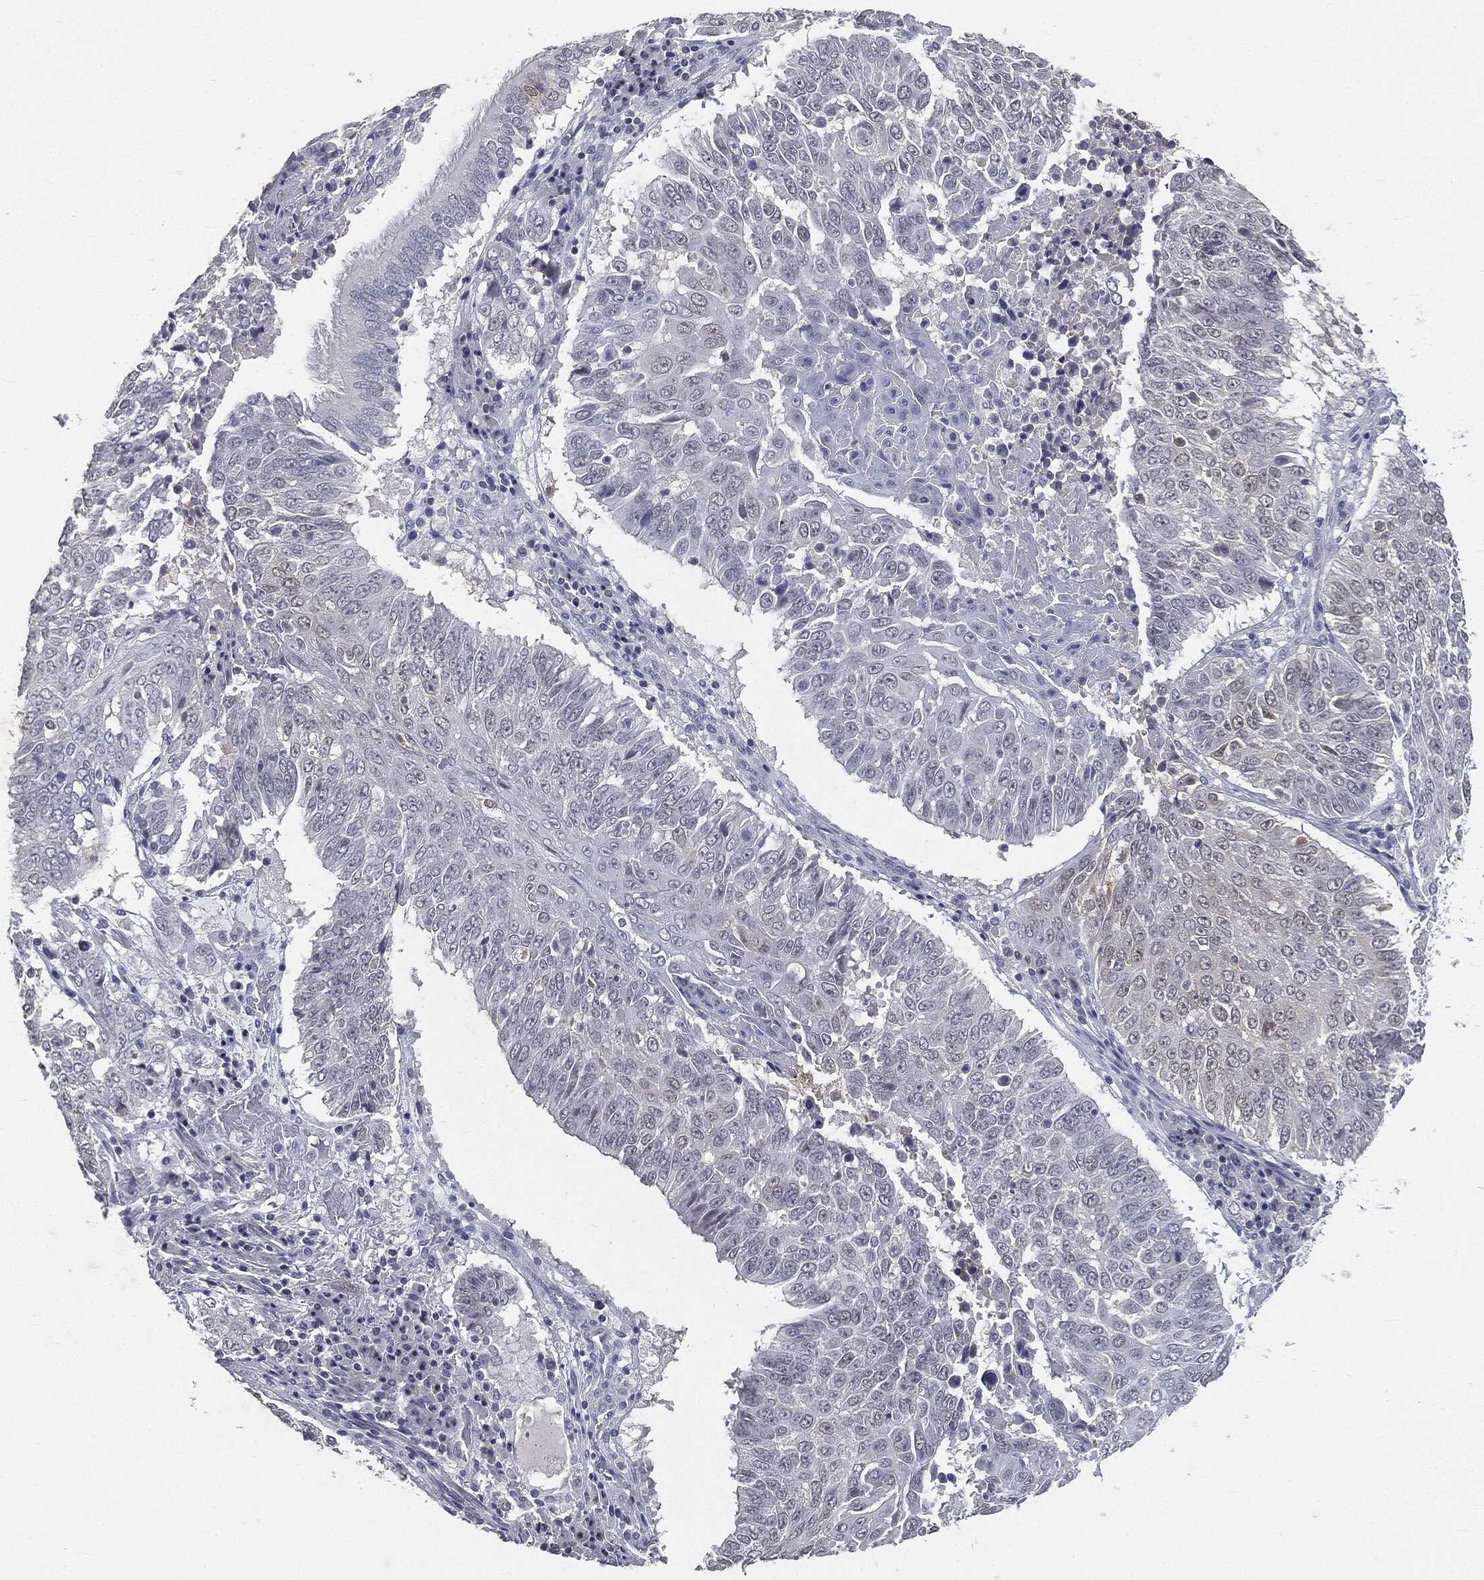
{"staining": {"intensity": "negative", "quantity": "none", "location": "none"}, "tissue": "lung cancer", "cell_type": "Tumor cells", "image_type": "cancer", "snomed": [{"axis": "morphology", "description": "Squamous cell carcinoma, NOS"}, {"axis": "topography", "description": "Lung"}], "caption": "This is a histopathology image of immunohistochemistry (IHC) staining of lung squamous cell carcinoma, which shows no staining in tumor cells.", "gene": "SLC2A2", "patient": {"sex": "male", "age": 64}}